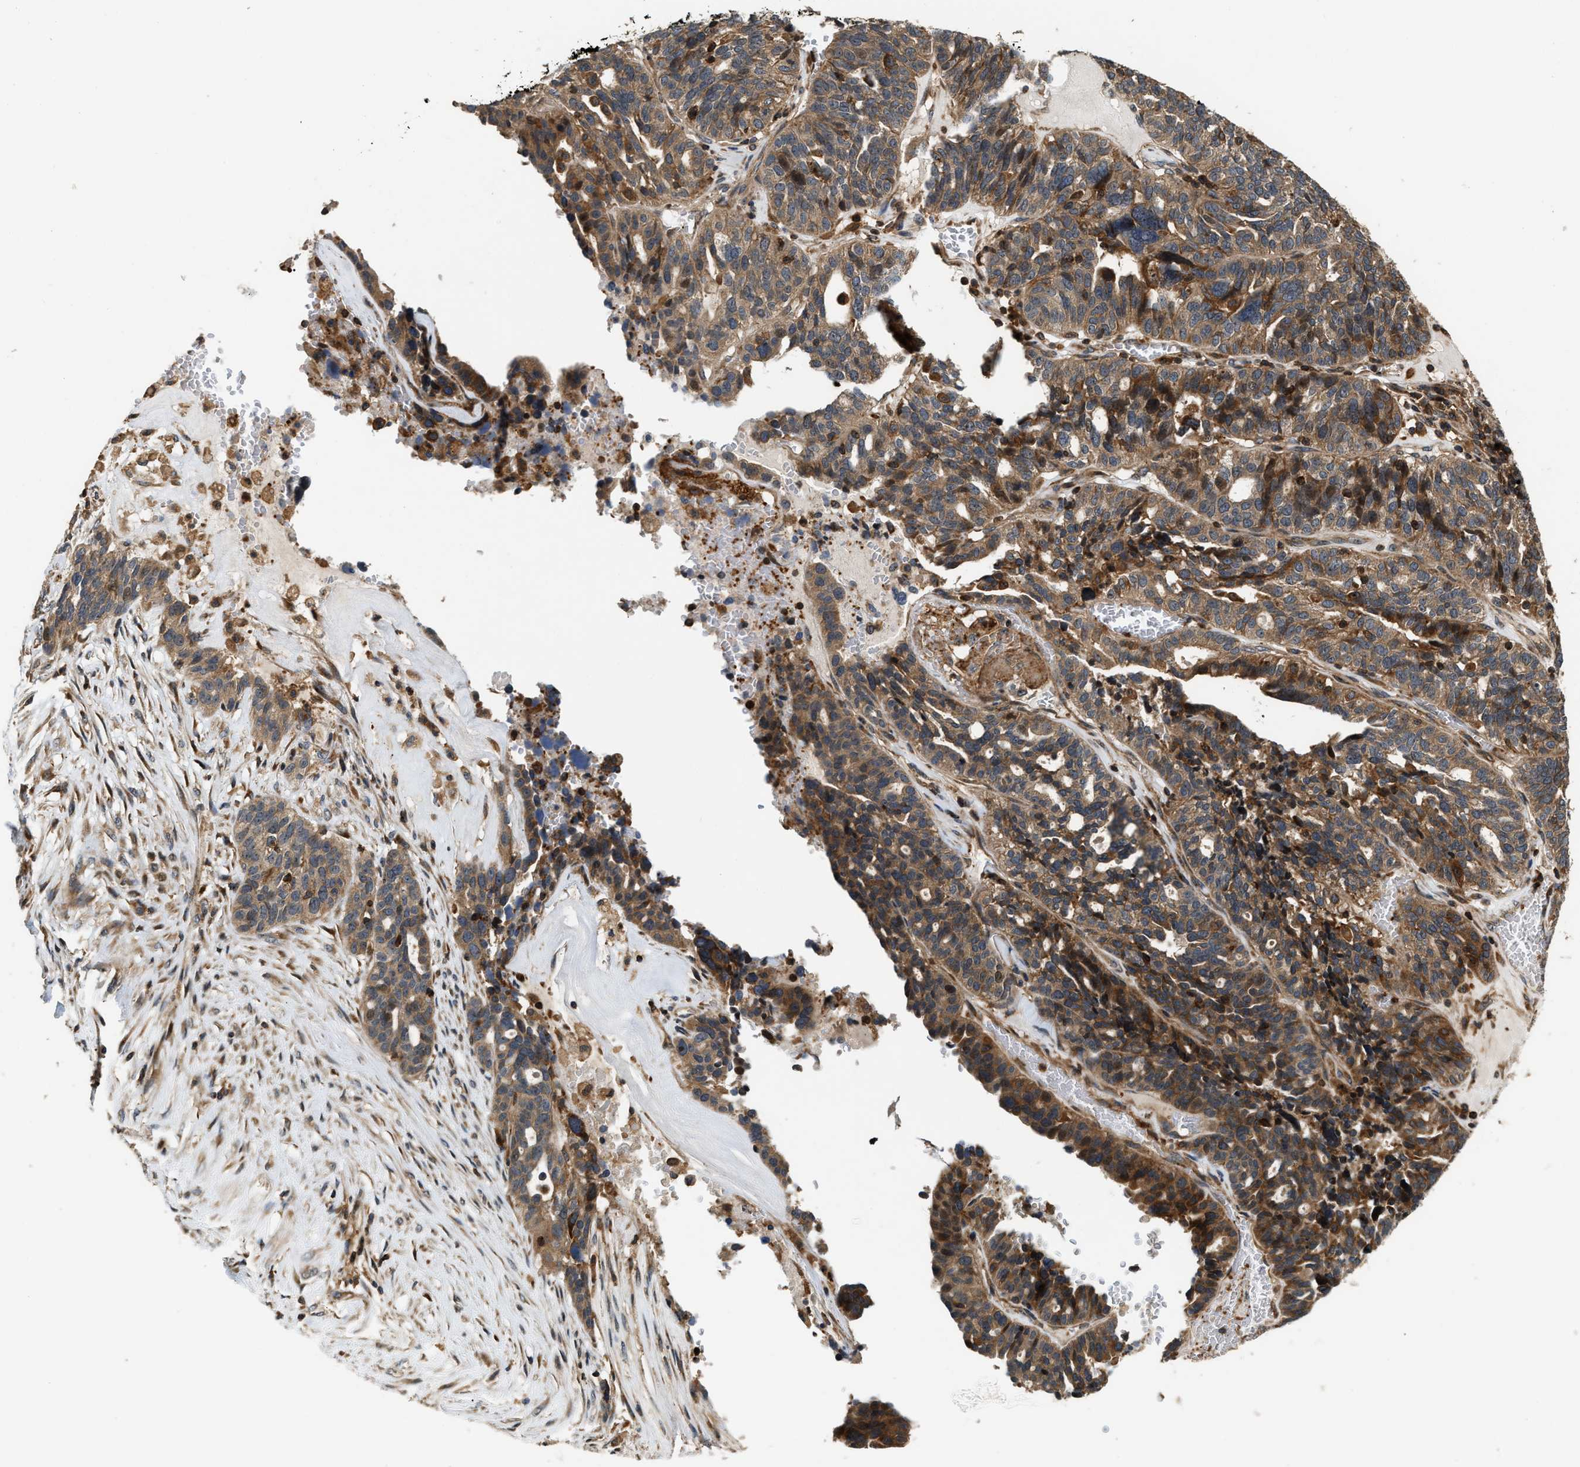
{"staining": {"intensity": "moderate", "quantity": ">75%", "location": "cytoplasmic/membranous"}, "tissue": "ovarian cancer", "cell_type": "Tumor cells", "image_type": "cancer", "snomed": [{"axis": "morphology", "description": "Cystadenocarcinoma, serous, NOS"}, {"axis": "topography", "description": "Ovary"}], "caption": "Immunohistochemical staining of serous cystadenocarcinoma (ovarian) exhibits medium levels of moderate cytoplasmic/membranous positivity in about >75% of tumor cells.", "gene": "SNX5", "patient": {"sex": "female", "age": 59}}